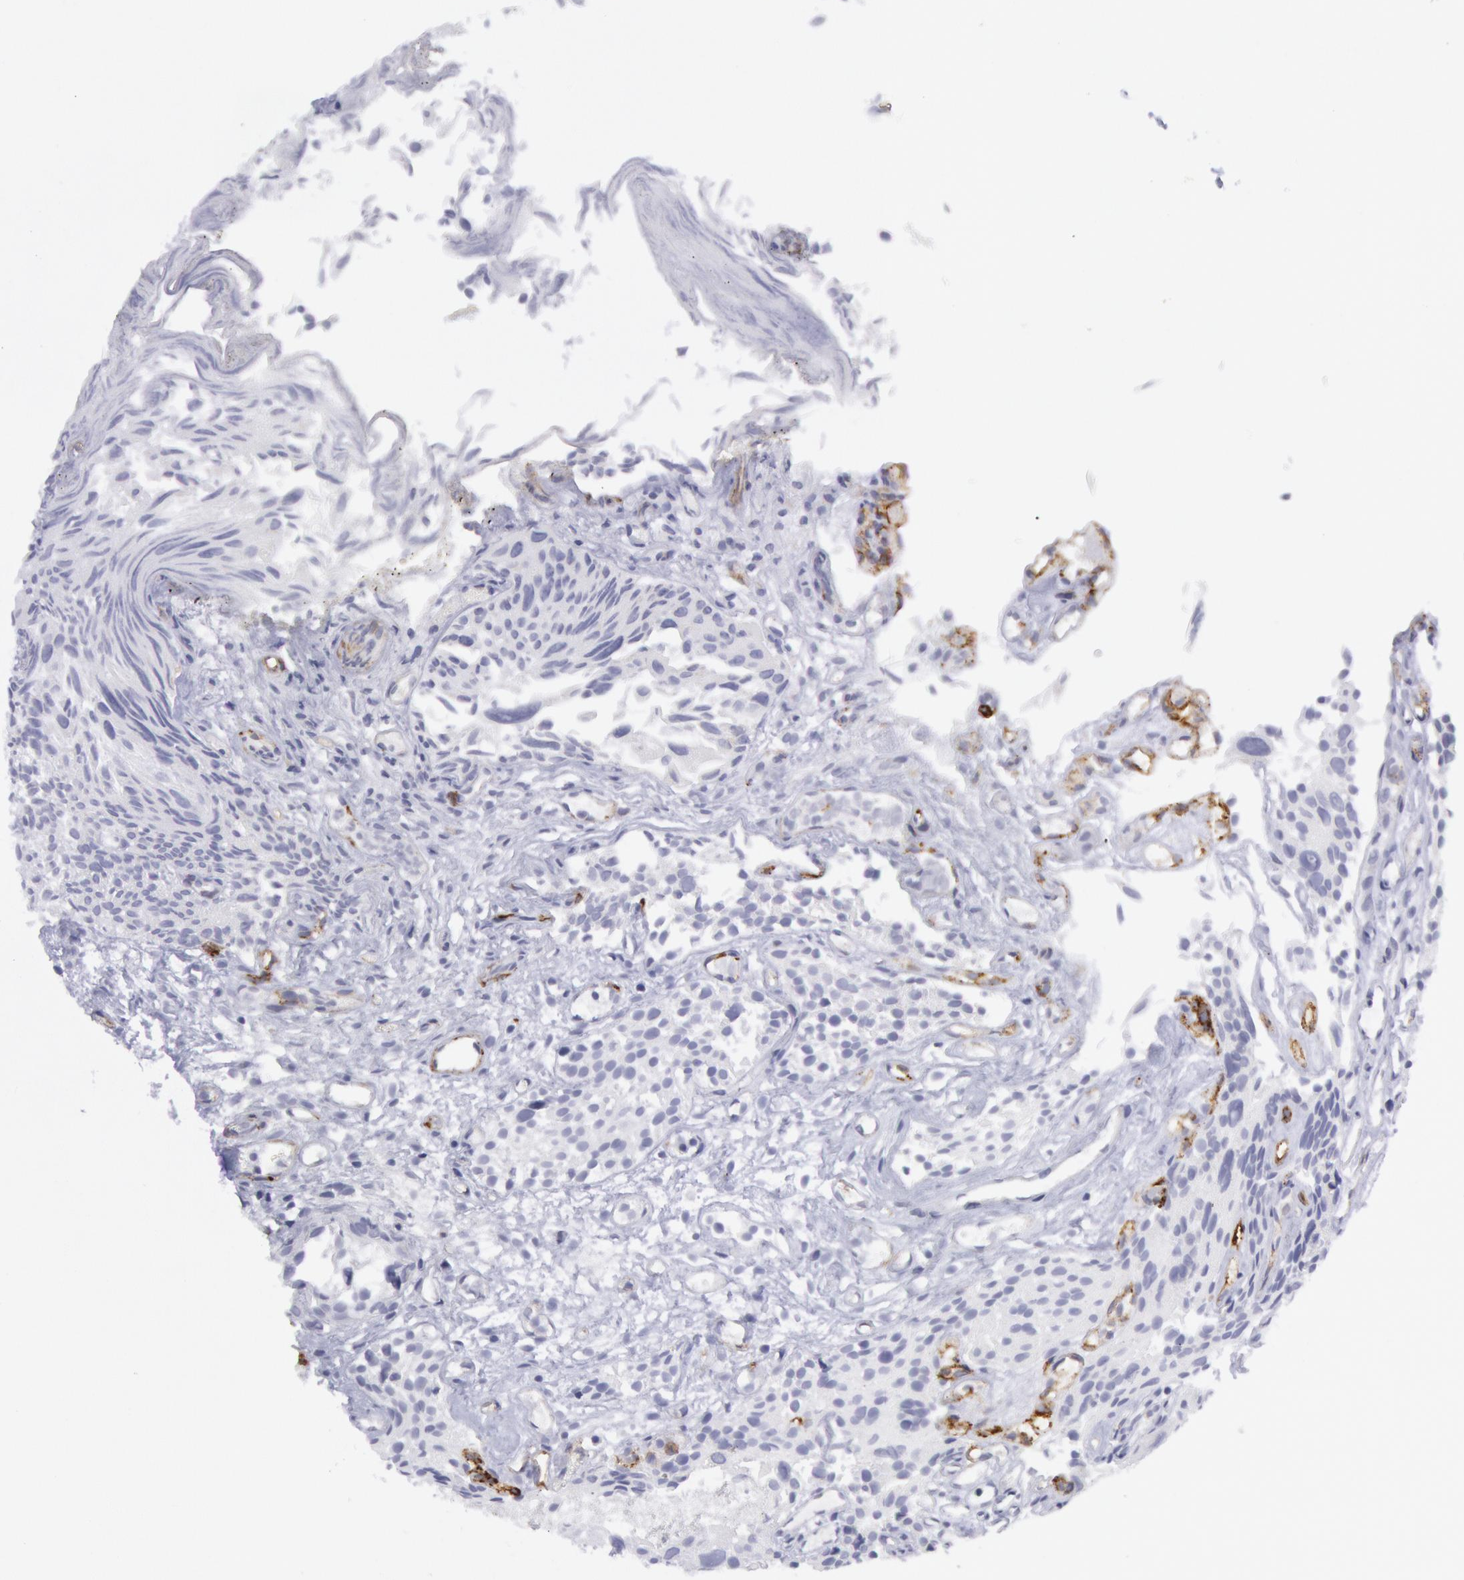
{"staining": {"intensity": "negative", "quantity": "none", "location": "none"}, "tissue": "urothelial cancer", "cell_type": "Tumor cells", "image_type": "cancer", "snomed": [{"axis": "morphology", "description": "Urothelial carcinoma, High grade"}, {"axis": "topography", "description": "Urinary bladder"}], "caption": "Protein analysis of high-grade urothelial carcinoma exhibits no significant expression in tumor cells. (DAB IHC with hematoxylin counter stain).", "gene": "CDH13", "patient": {"sex": "female", "age": 78}}